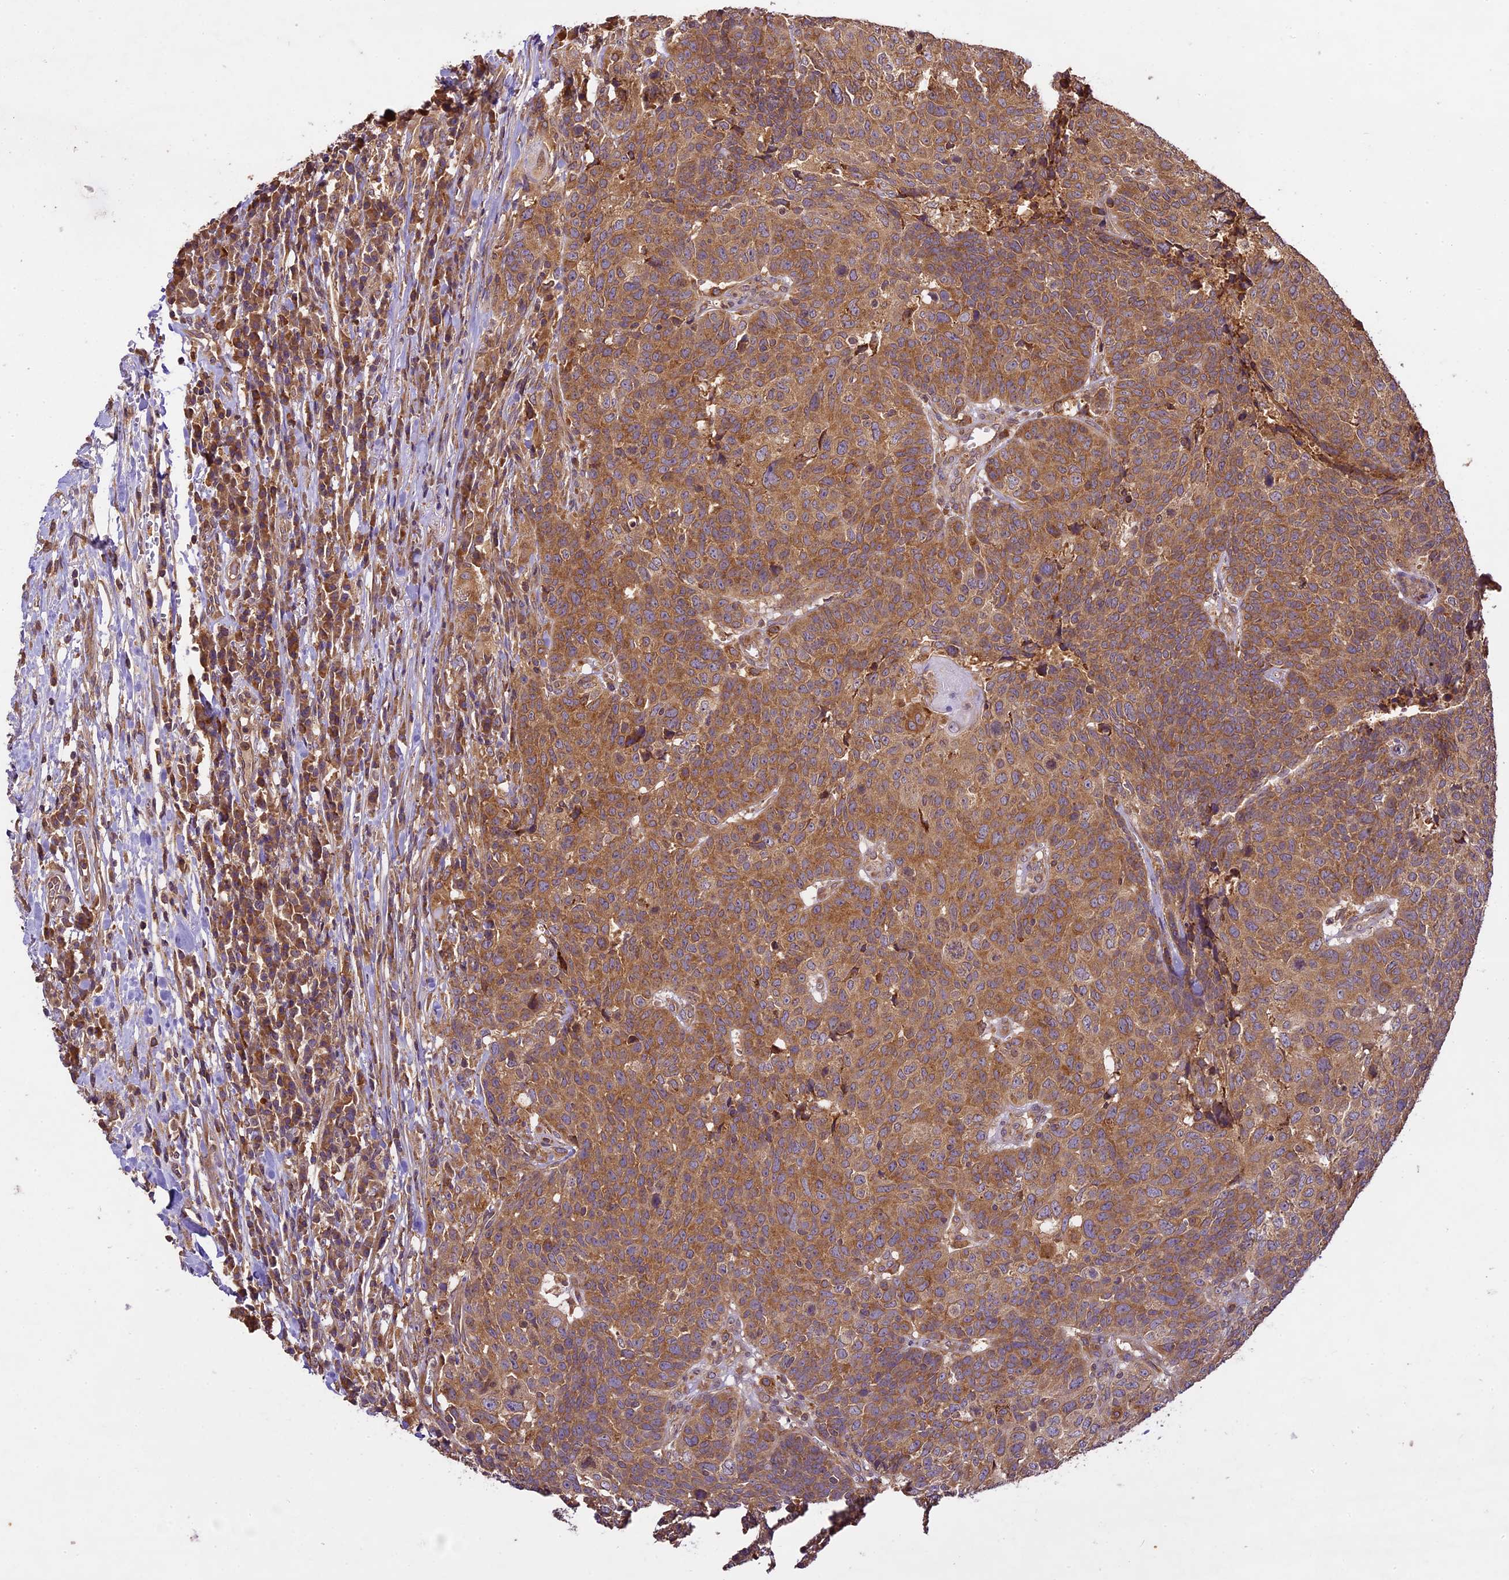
{"staining": {"intensity": "moderate", "quantity": ">75%", "location": "cytoplasmic/membranous"}, "tissue": "head and neck cancer", "cell_type": "Tumor cells", "image_type": "cancer", "snomed": [{"axis": "morphology", "description": "Squamous cell carcinoma, NOS"}, {"axis": "topography", "description": "Head-Neck"}], "caption": "The micrograph reveals a brown stain indicating the presence of a protein in the cytoplasmic/membranous of tumor cells in head and neck cancer (squamous cell carcinoma). (DAB (3,3'-diaminobenzidine) = brown stain, brightfield microscopy at high magnification).", "gene": "BRAP", "patient": {"sex": "male", "age": 66}}